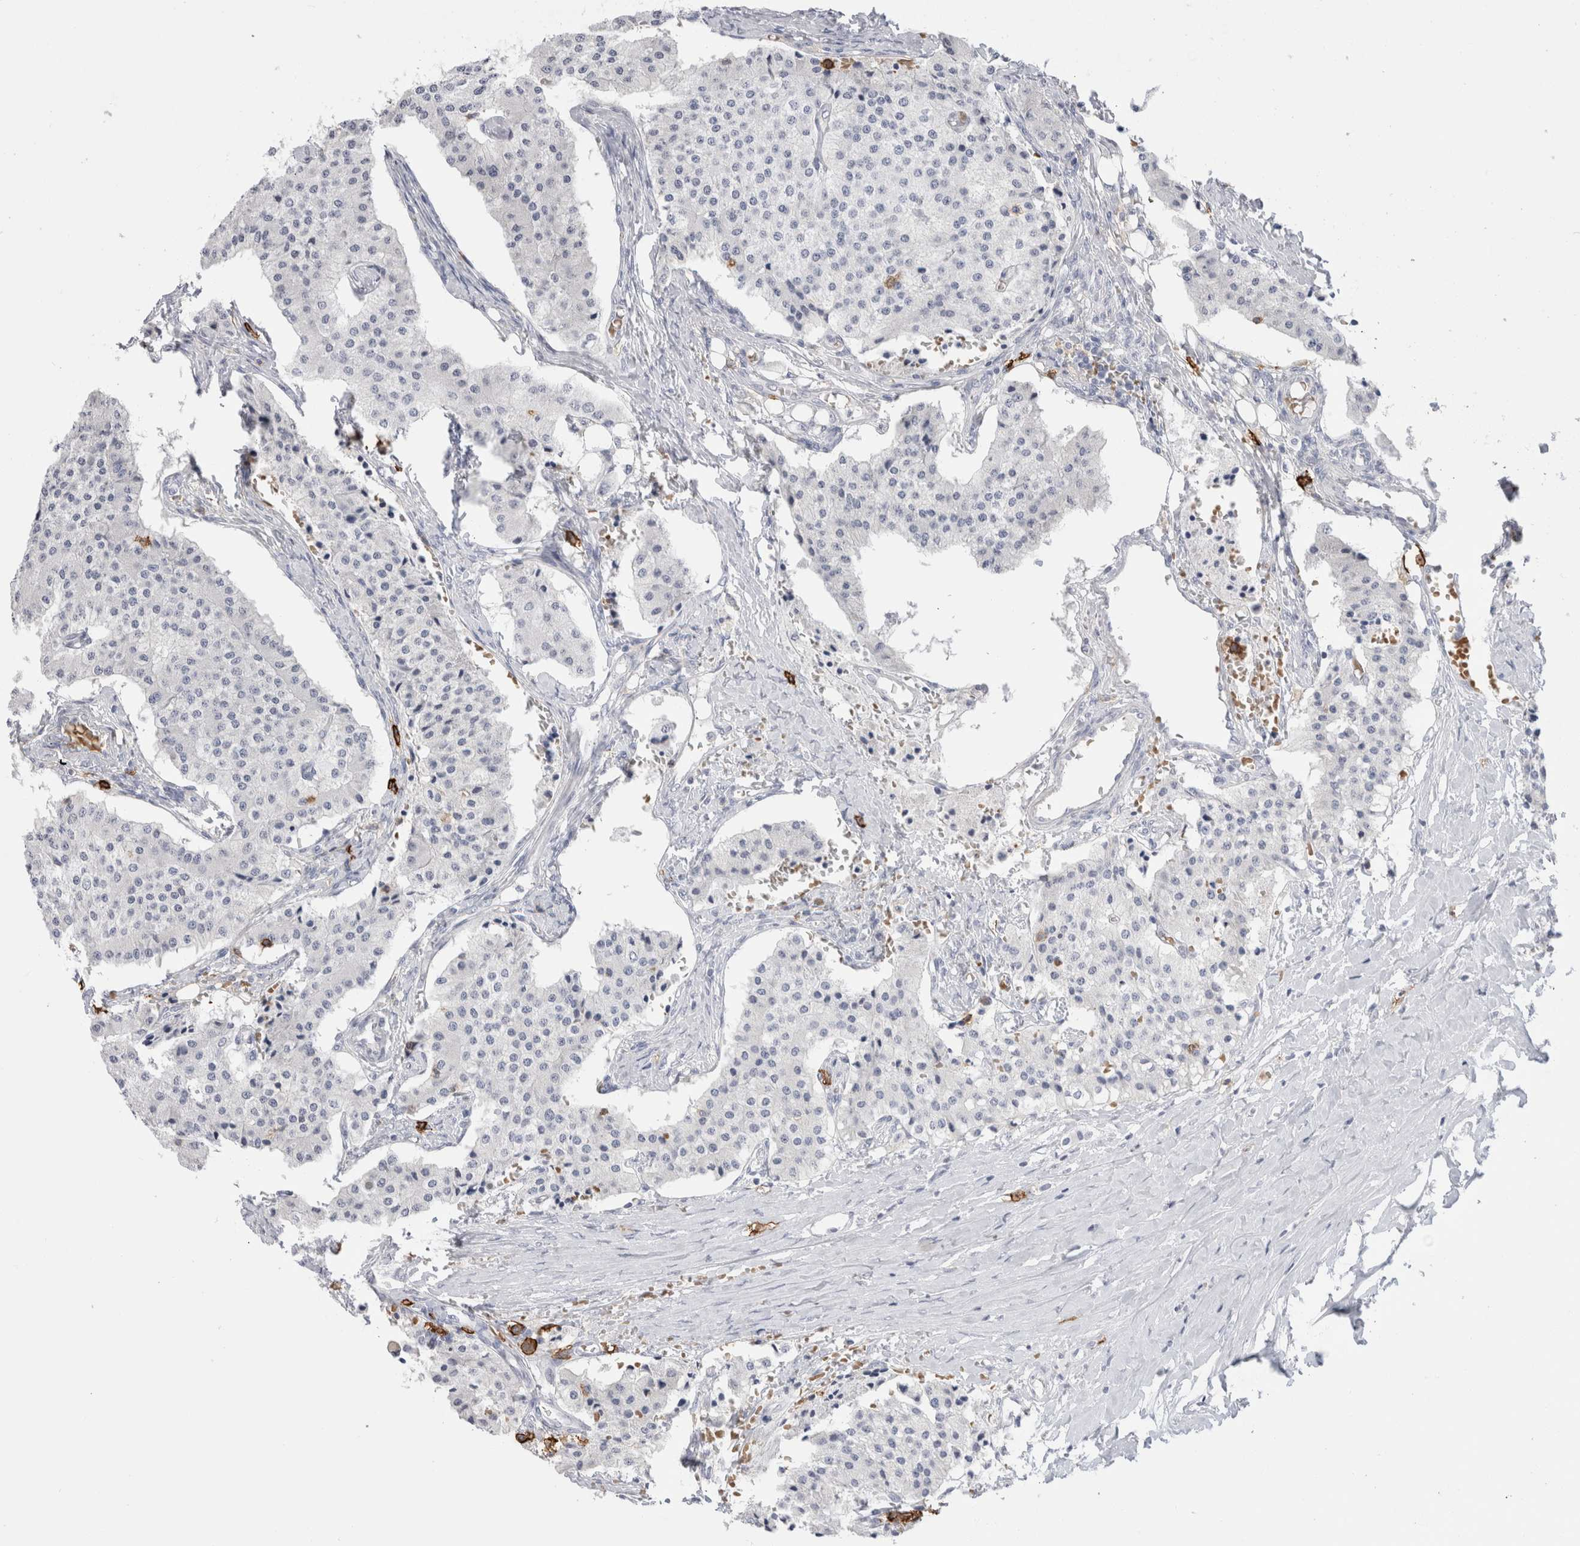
{"staining": {"intensity": "negative", "quantity": "none", "location": "none"}, "tissue": "carcinoid", "cell_type": "Tumor cells", "image_type": "cancer", "snomed": [{"axis": "morphology", "description": "Carcinoid, malignant, NOS"}, {"axis": "topography", "description": "Colon"}], "caption": "IHC micrograph of carcinoid (malignant) stained for a protein (brown), which demonstrates no staining in tumor cells.", "gene": "CD38", "patient": {"sex": "female", "age": 52}}